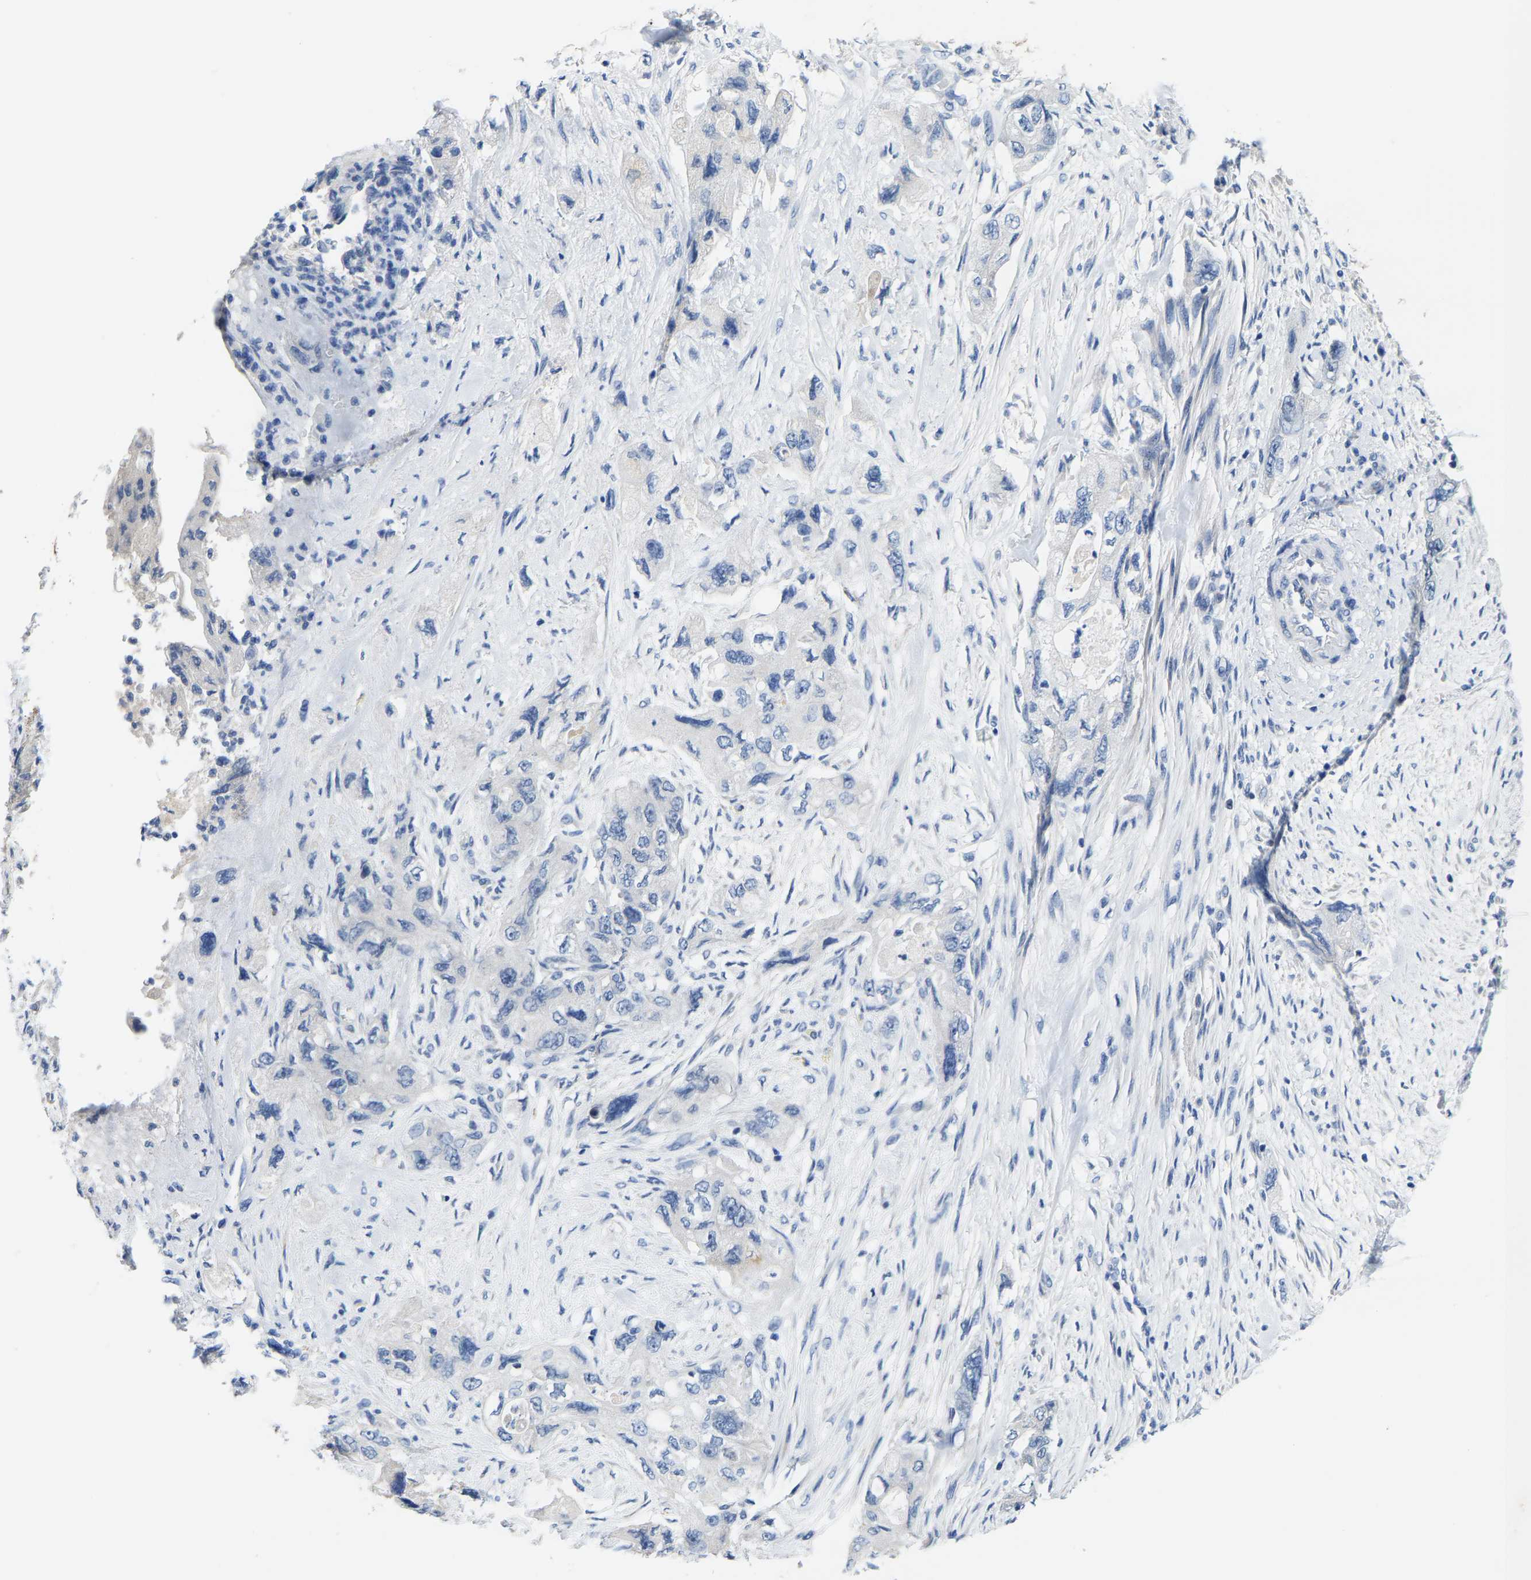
{"staining": {"intensity": "negative", "quantity": "none", "location": "none"}, "tissue": "pancreatic cancer", "cell_type": "Tumor cells", "image_type": "cancer", "snomed": [{"axis": "morphology", "description": "Adenocarcinoma, NOS"}, {"axis": "topography", "description": "Pancreas"}], "caption": "A histopathology image of pancreatic cancer stained for a protein reveals no brown staining in tumor cells.", "gene": "KLHL1", "patient": {"sex": "female", "age": 73}}